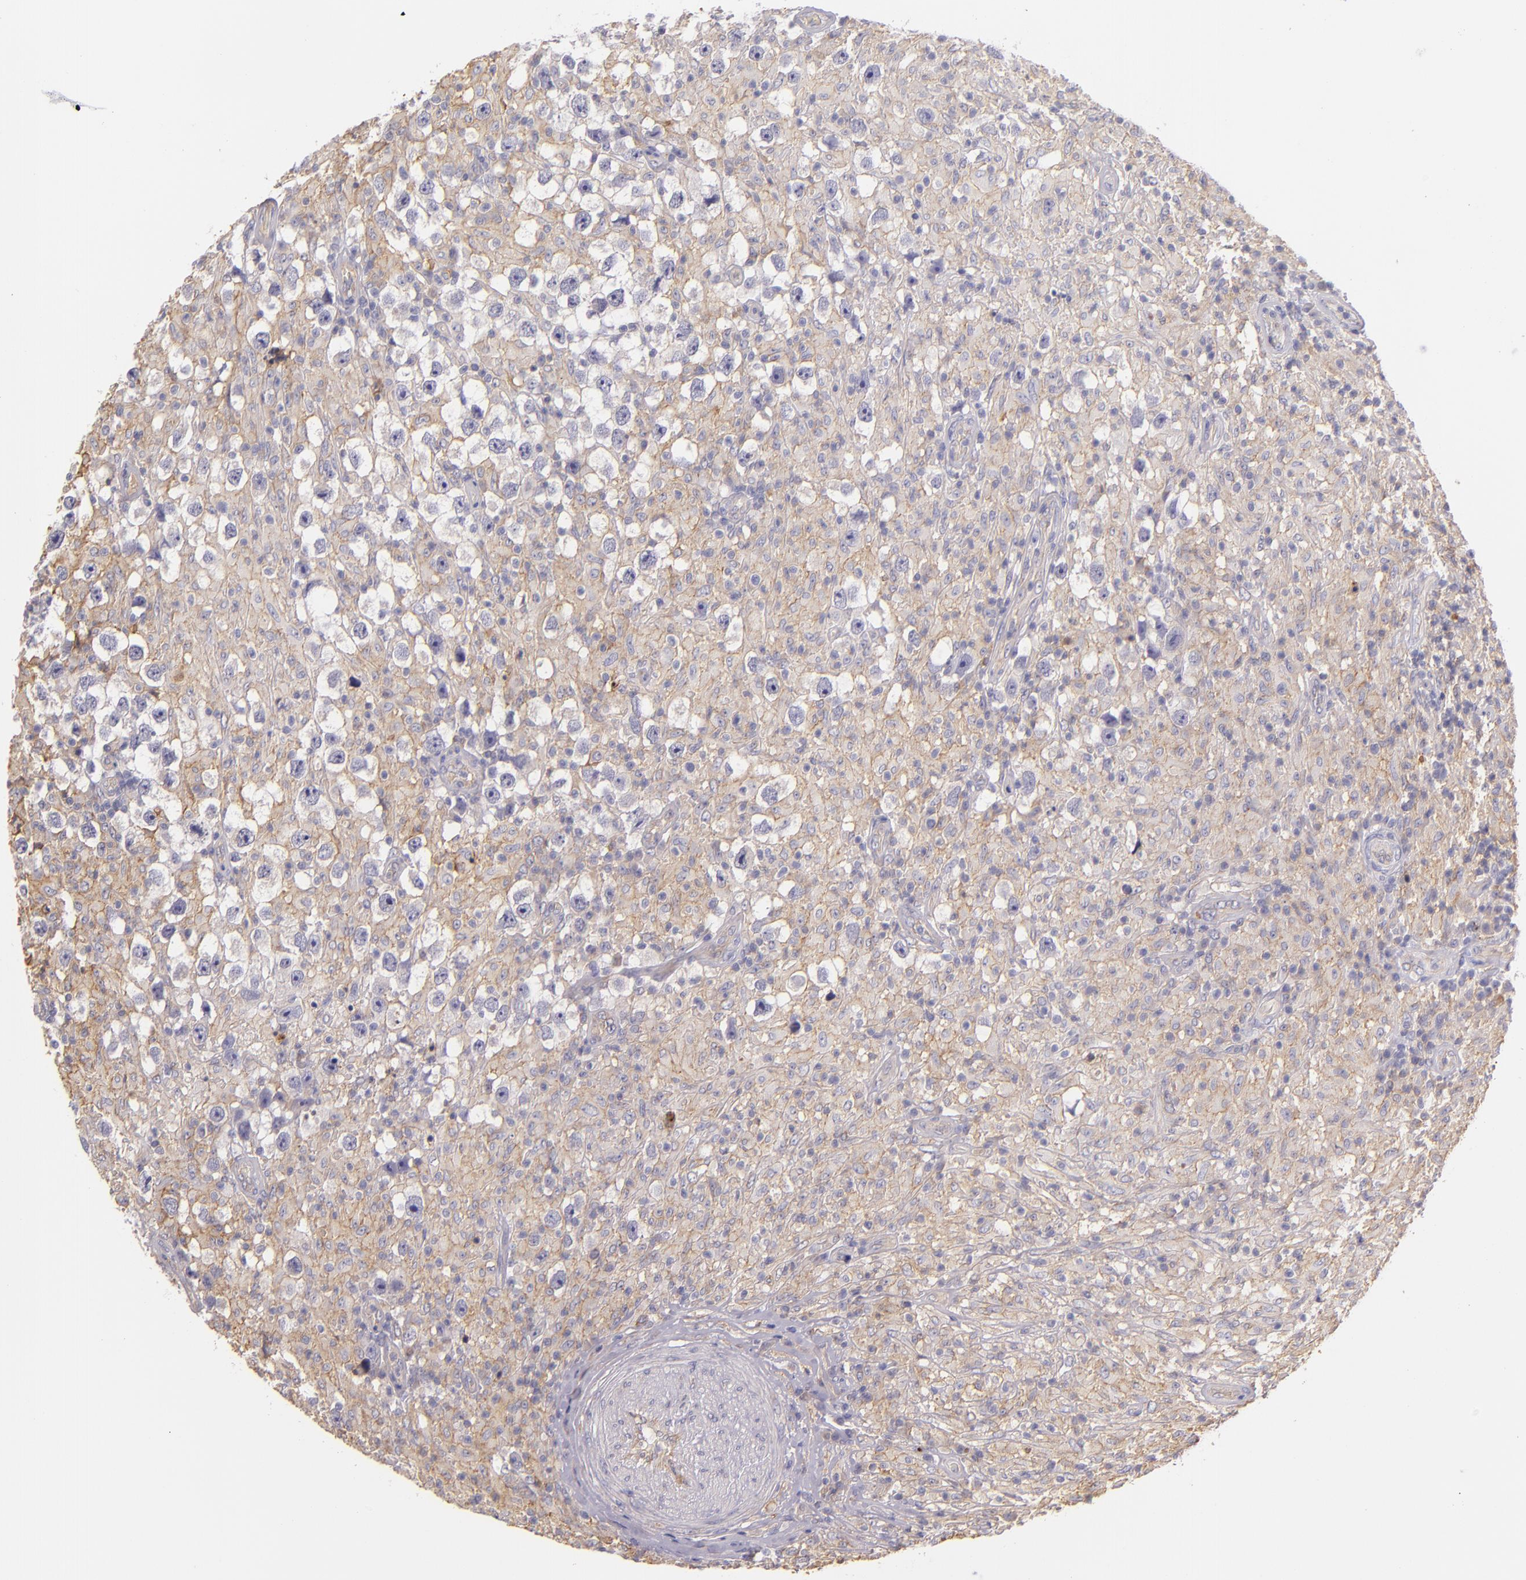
{"staining": {"intensity": "weak", "quantity": "25%-75%", "location": "cytoplasmic/membranous"}, "tissue": "testis cancer", "cell_type": "Tumor cells", "image_type": "cancer", "snomed": [{"axis": "morphology", "description": "Seminoma, NOS"}, {"axis": "topography", "description": "Testis"}], "caption": "A low amount of weak cytoplasmic/membranous expression is seen in approximately 25%-75% of tumor cells in testis seminoma tissue. The protein is stained brown, and the nuclei are stained in blue (DAB (3,3'-diaminobenzidine) IHC with brightfield microscopy, high magnification).", "gene": "CTSF", "patient": {"sex": "male", "age": 34}}